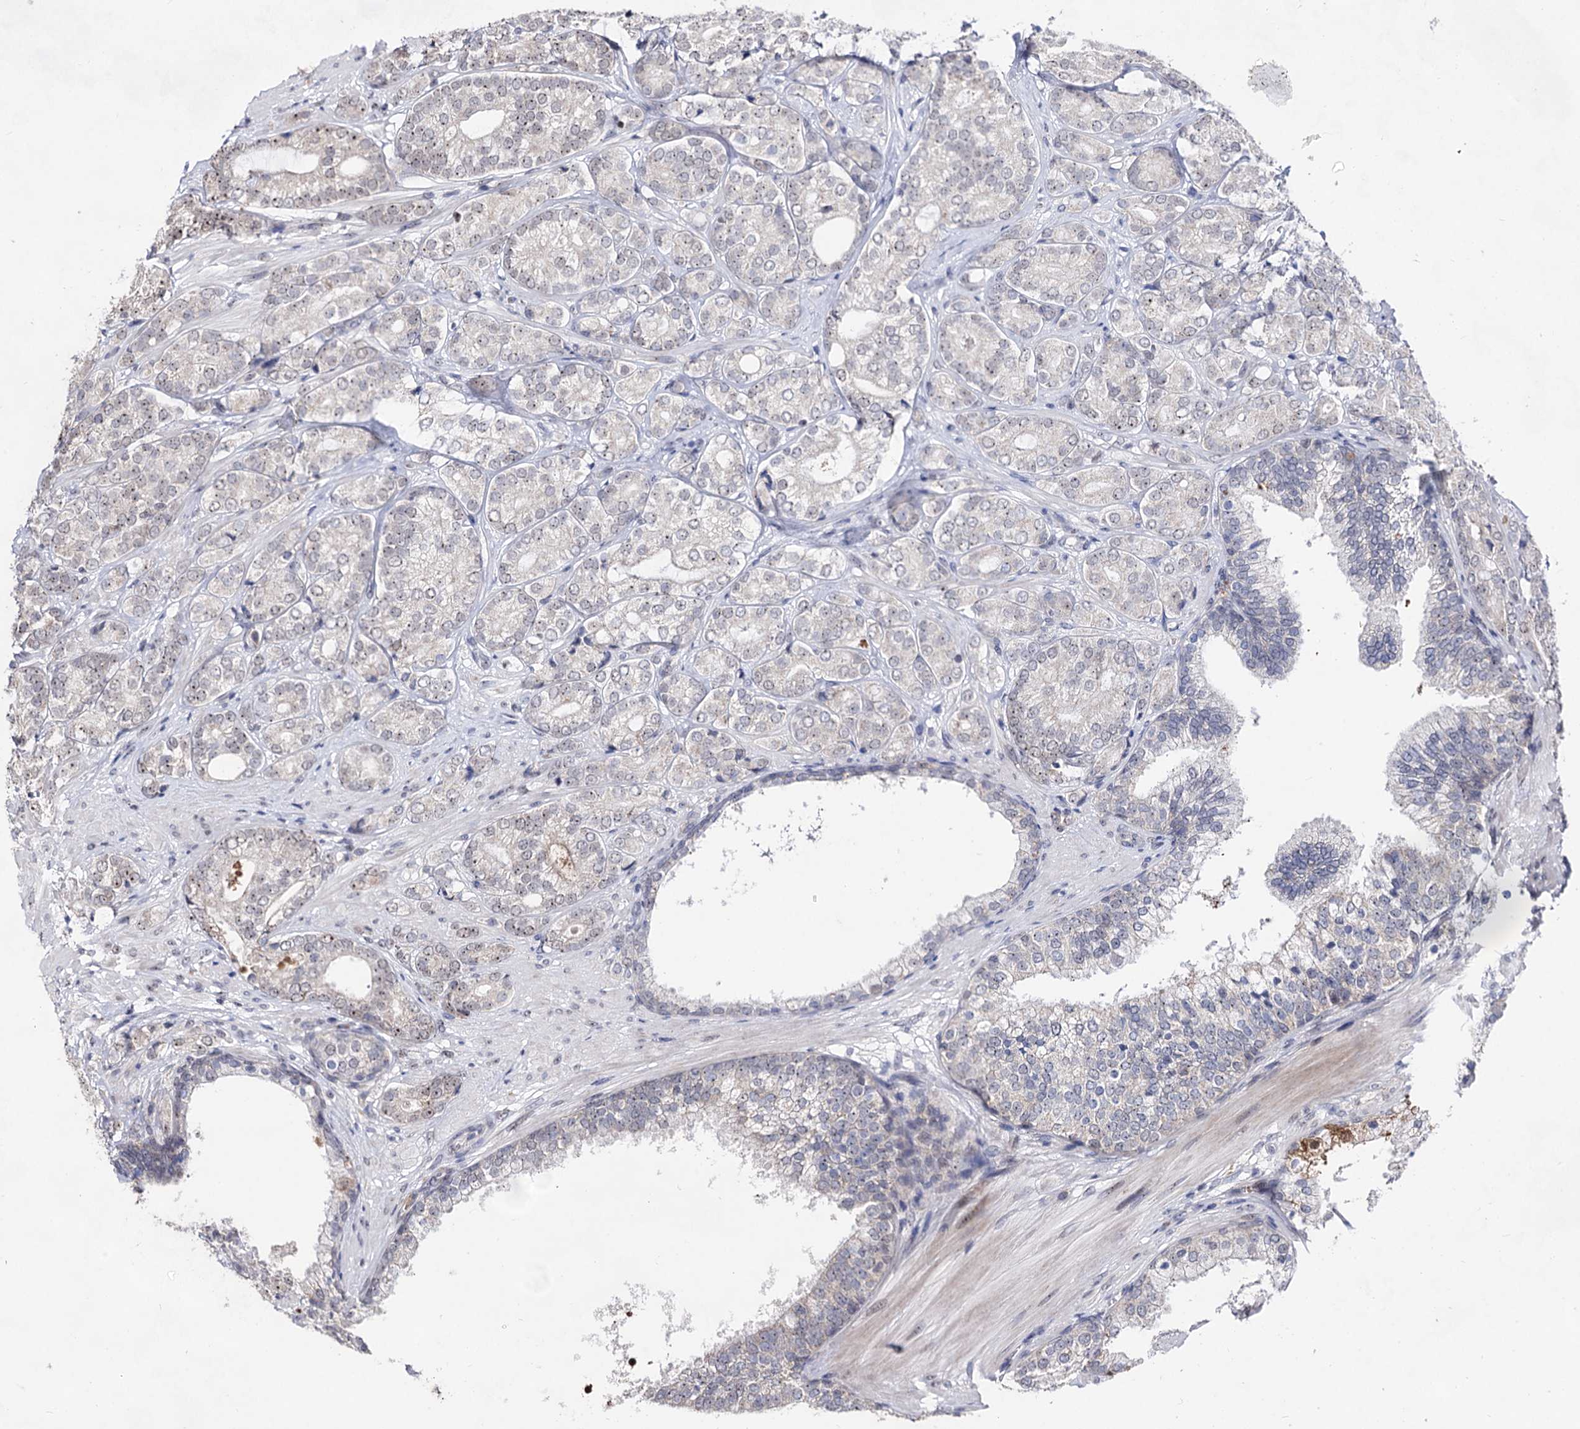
{"staining": {"intensity": "weak", "quantity": "<25%", "location": "nuclear"}, "tissue": "prostate cancer", "cell_type": "Tumor cells", "image_type": "cancer", "snomed": [{"axis": "morphology", "description": "Adenocarcinoma, High grade"}, {"axis": "topography", "description": "Prostate"}], "caption": "High power microscopy image of an IHC photomicrograph of prostate cancer, revealing no significant positivity in tumor cells. (DAB immunohistochemistry (IHC) visualized using brightfield microscopy, high magnification).", "gene": "EXOSC10", "patient": {"sex": "male", "age": 60}}